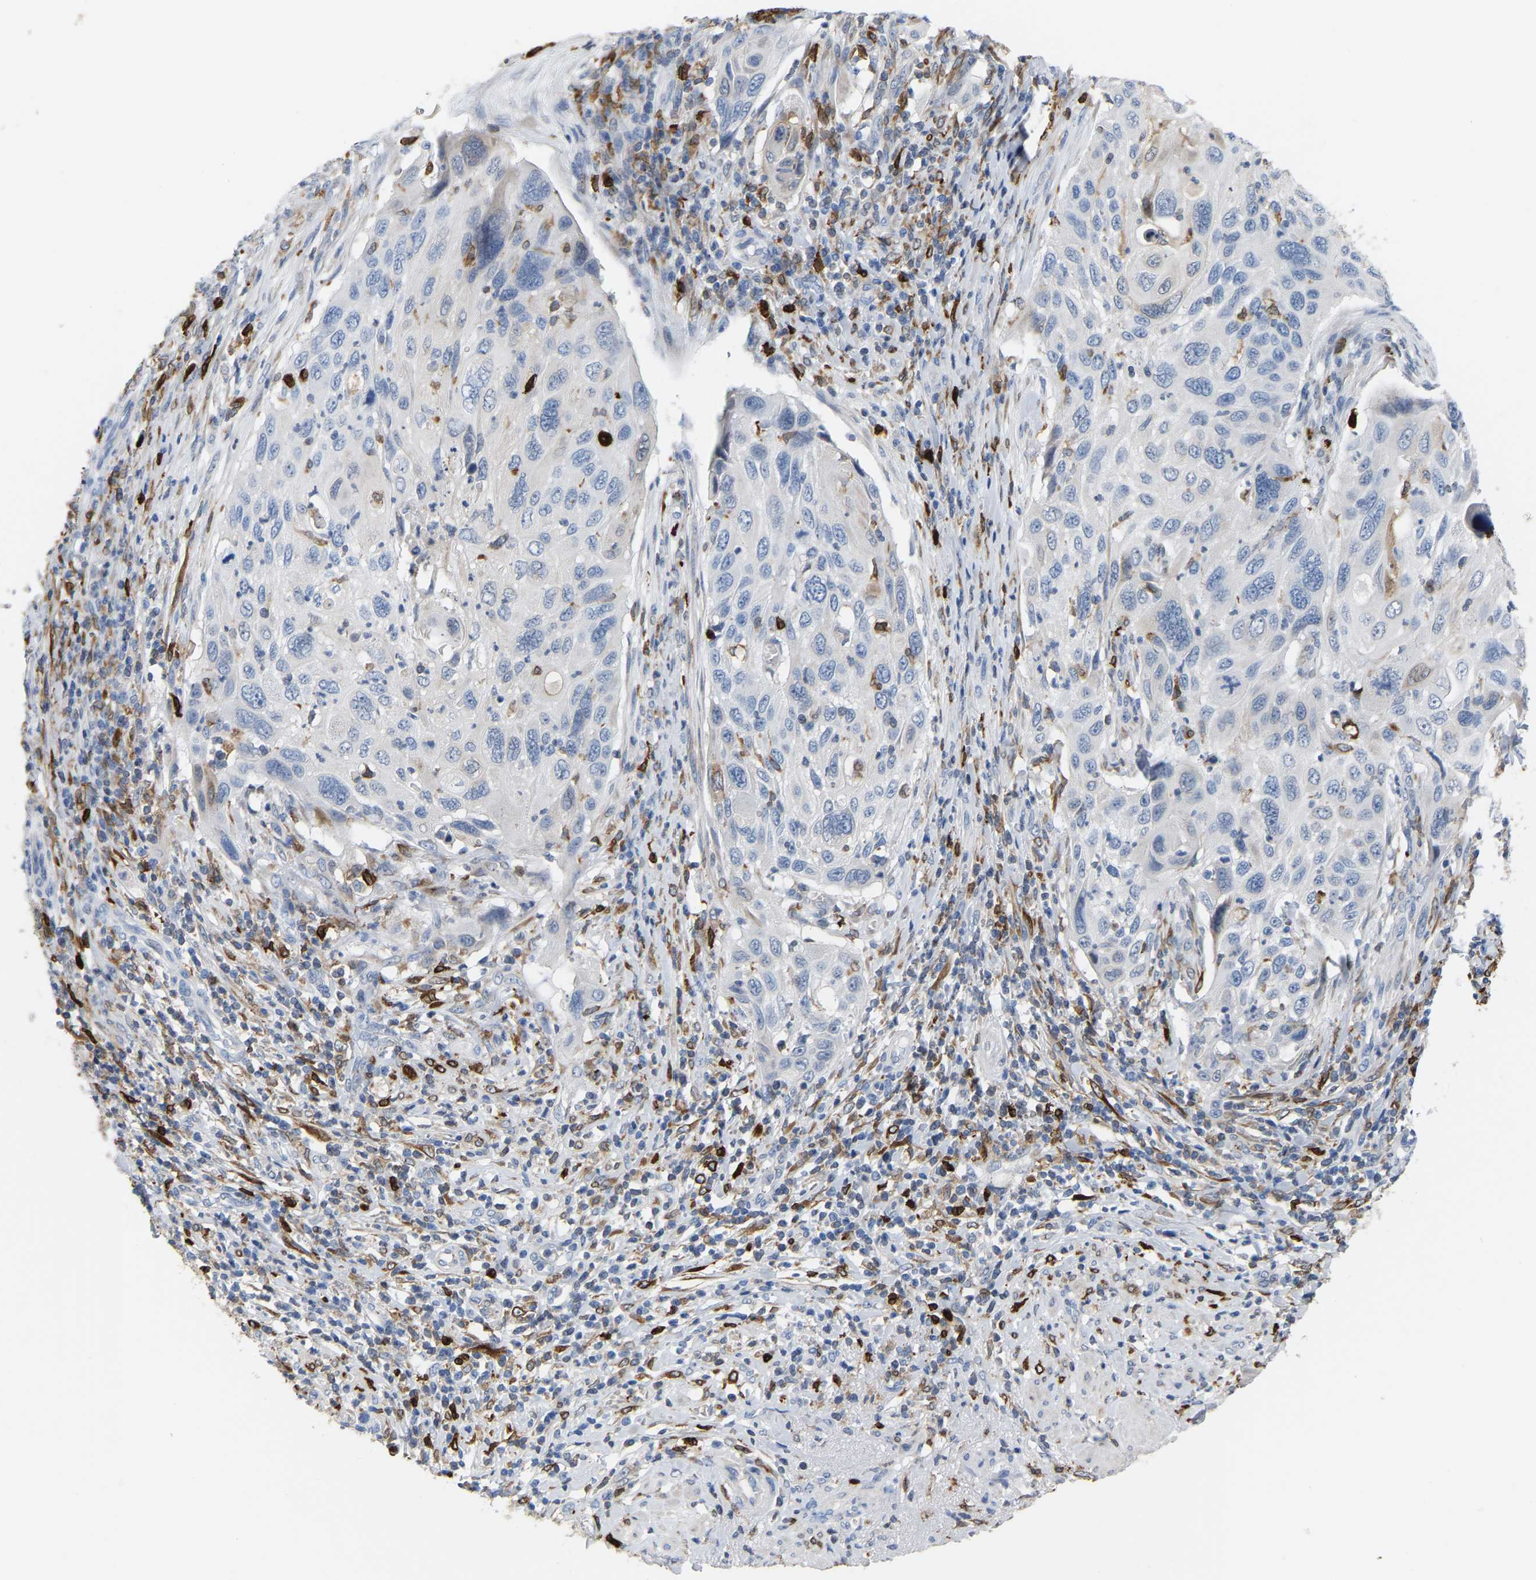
{"staining": {"intensity": "negative", "quantity": "none", "location": "none"}, "tissue": "cervical cancer", "cell_type": "Tumor cells", "image_type": "cancer", "snomed": [{"axis": "morphology", "description": "Squamous cell carcinoma, NOS"}, {"axis": "topography", "description": "Cervix"}], "caption": "Tumor cells are negative for protein expression in human squamous cell carcinoma (cervical).", "gene": "PTGS1", "patient": {"sex": "female", "age": 70}}